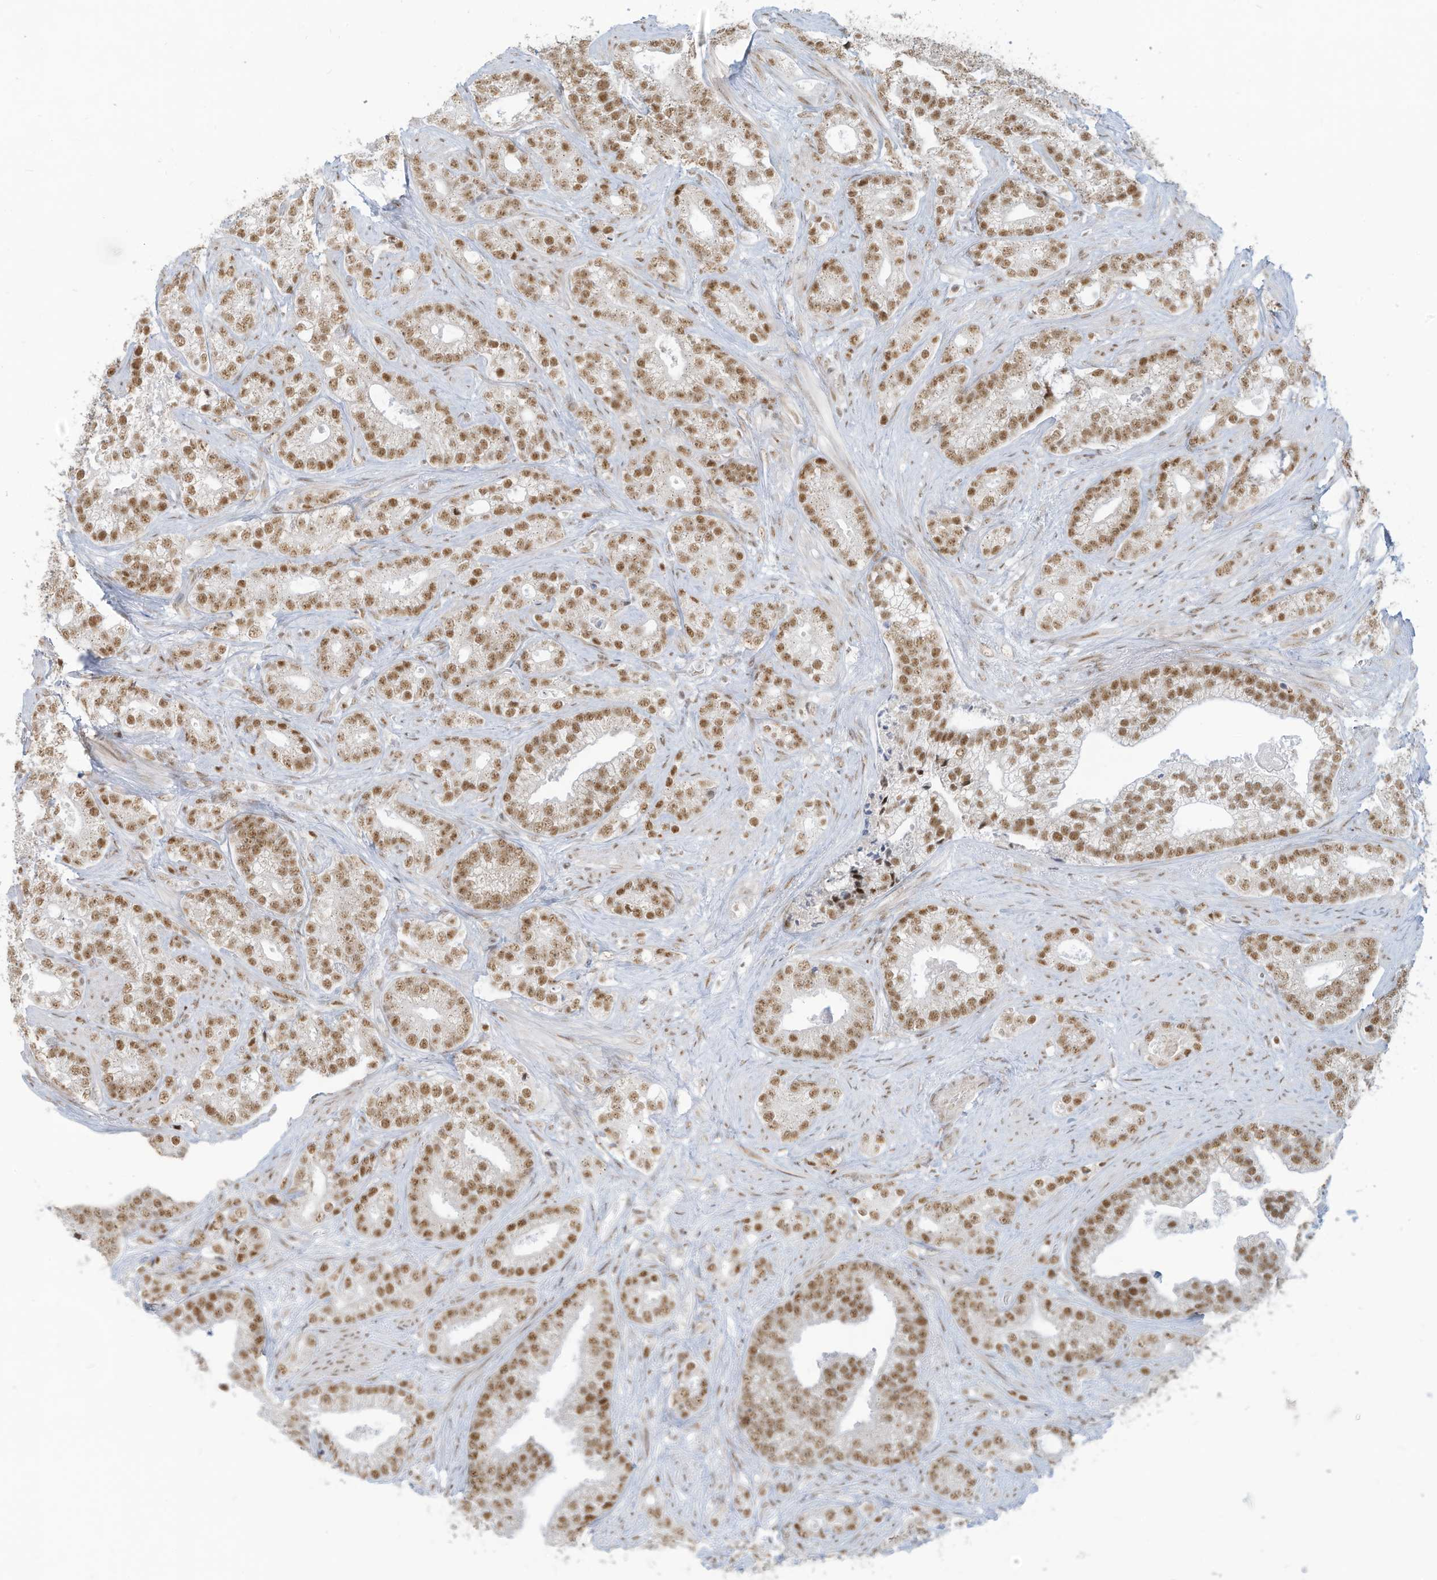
{"staining": {"intensity": "moderate", "quantity": ">75%", "location": "nuclear"}, "tissue": "prostate cancer", "cell_type": "Tumor cells", "image_type": "cancer", "snomed": [{"axis": "morphology", "description": "Adenocarcinoma, High grade"}, {"axis": "topography", "description": "Prostate and seminal vesicle, NOS"}], "caption": "Moderate nuclear expression for a protein is present in about >75% of tumor cells of prostate cancer using IHC.", "gene": "ECT2L", "patient": {"sex": "male", "age": 67}}